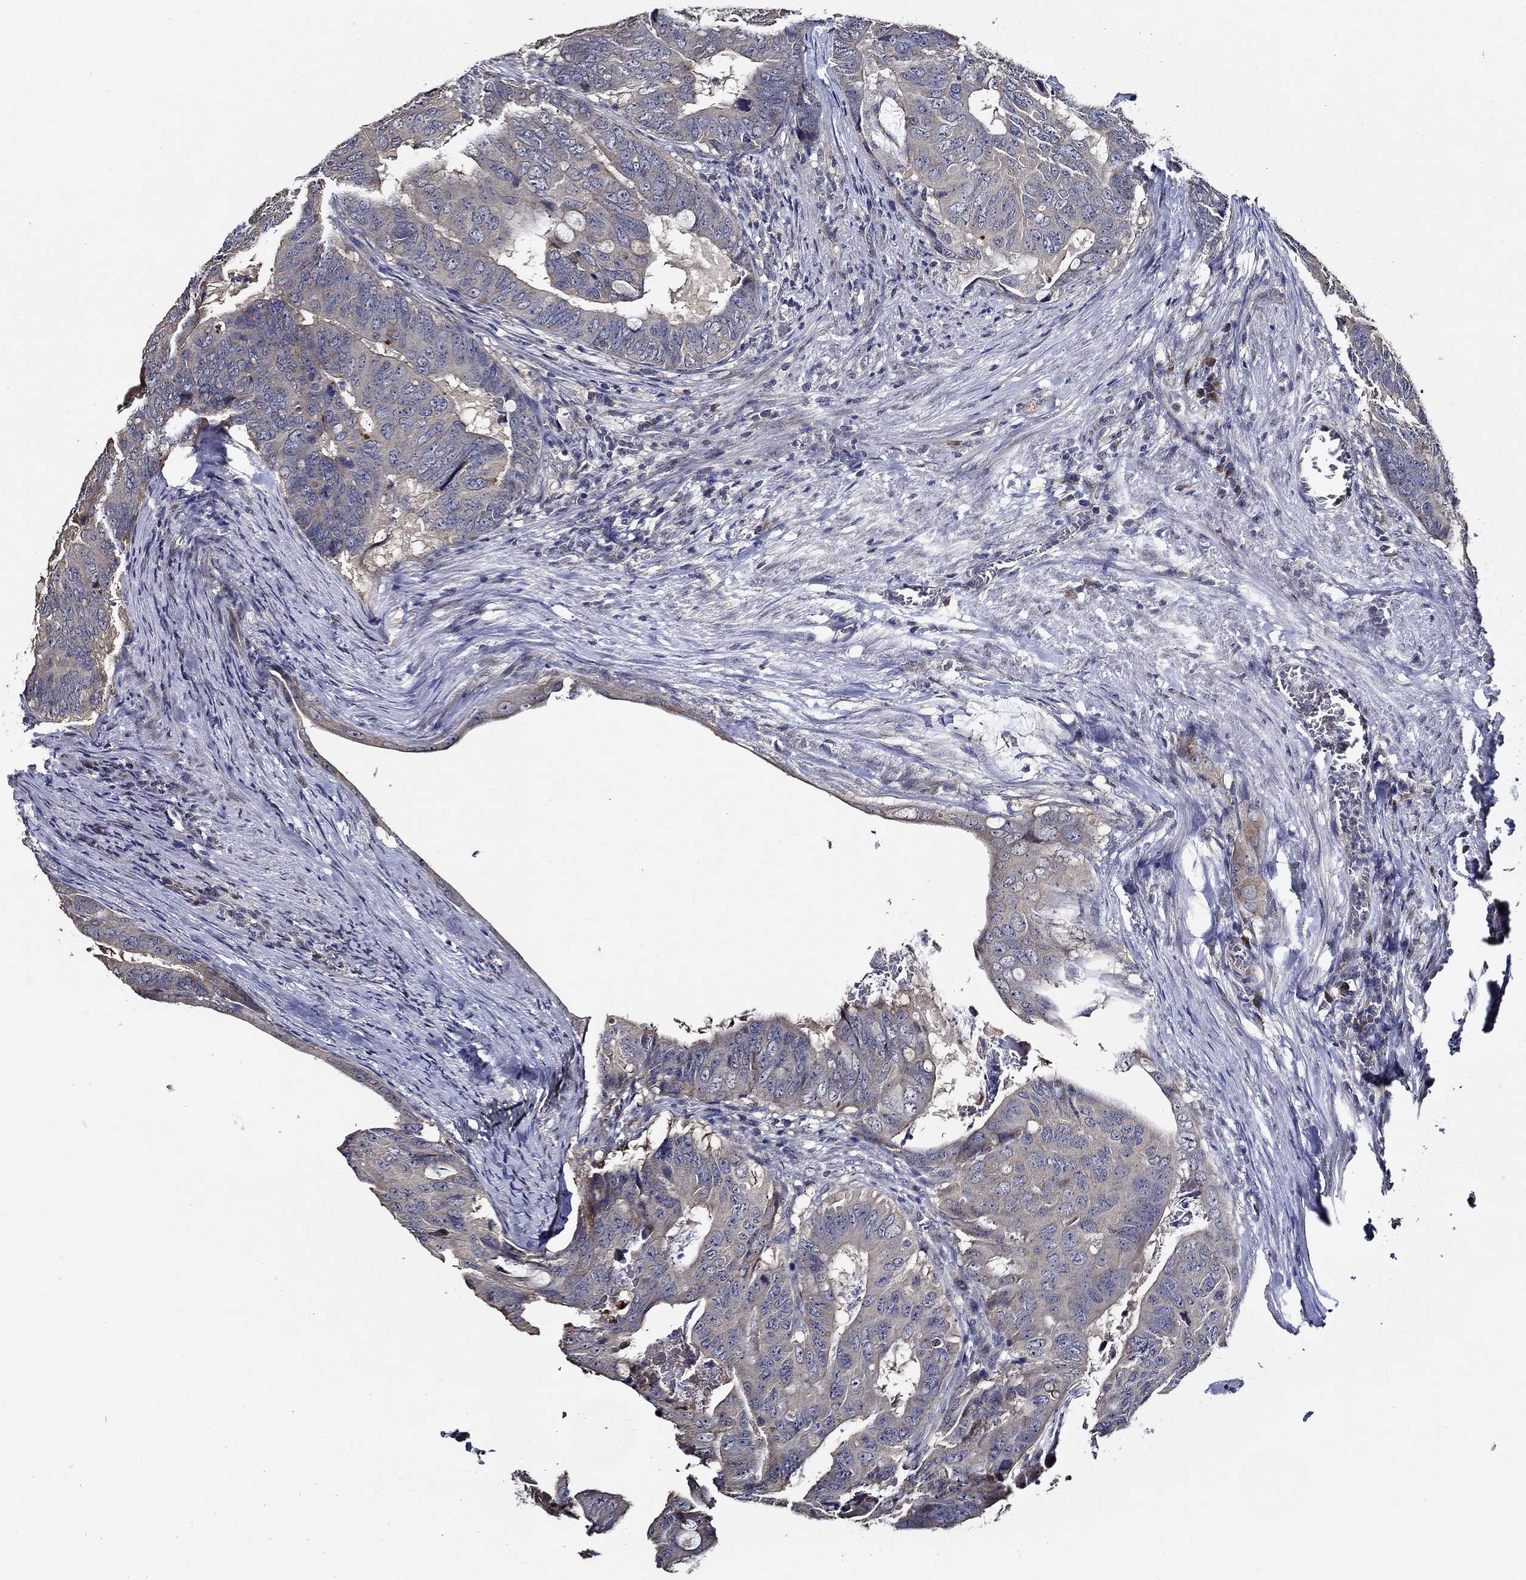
{"staining": {"intensity": "weak", "quantity": ">75%", "location": "cytoplasmic/membranous"}, "tissue": "colorectal cancer", "cell_type": "Tumor cells", "image_type": "cancer", "snomed": [{"axis": "morphology", "description": "Adenocarcinoma, NOS"}, {"axis": "topography", "description": "Colon"}], "caption": "Protein staining of adenocarcinoma (colorectal) tissue reveals weak cytoplasmic/membranous expression in approximately >75% of tumor cells.", "gene": "WDR53", "patient": {"sex": "male", "age": 79}}